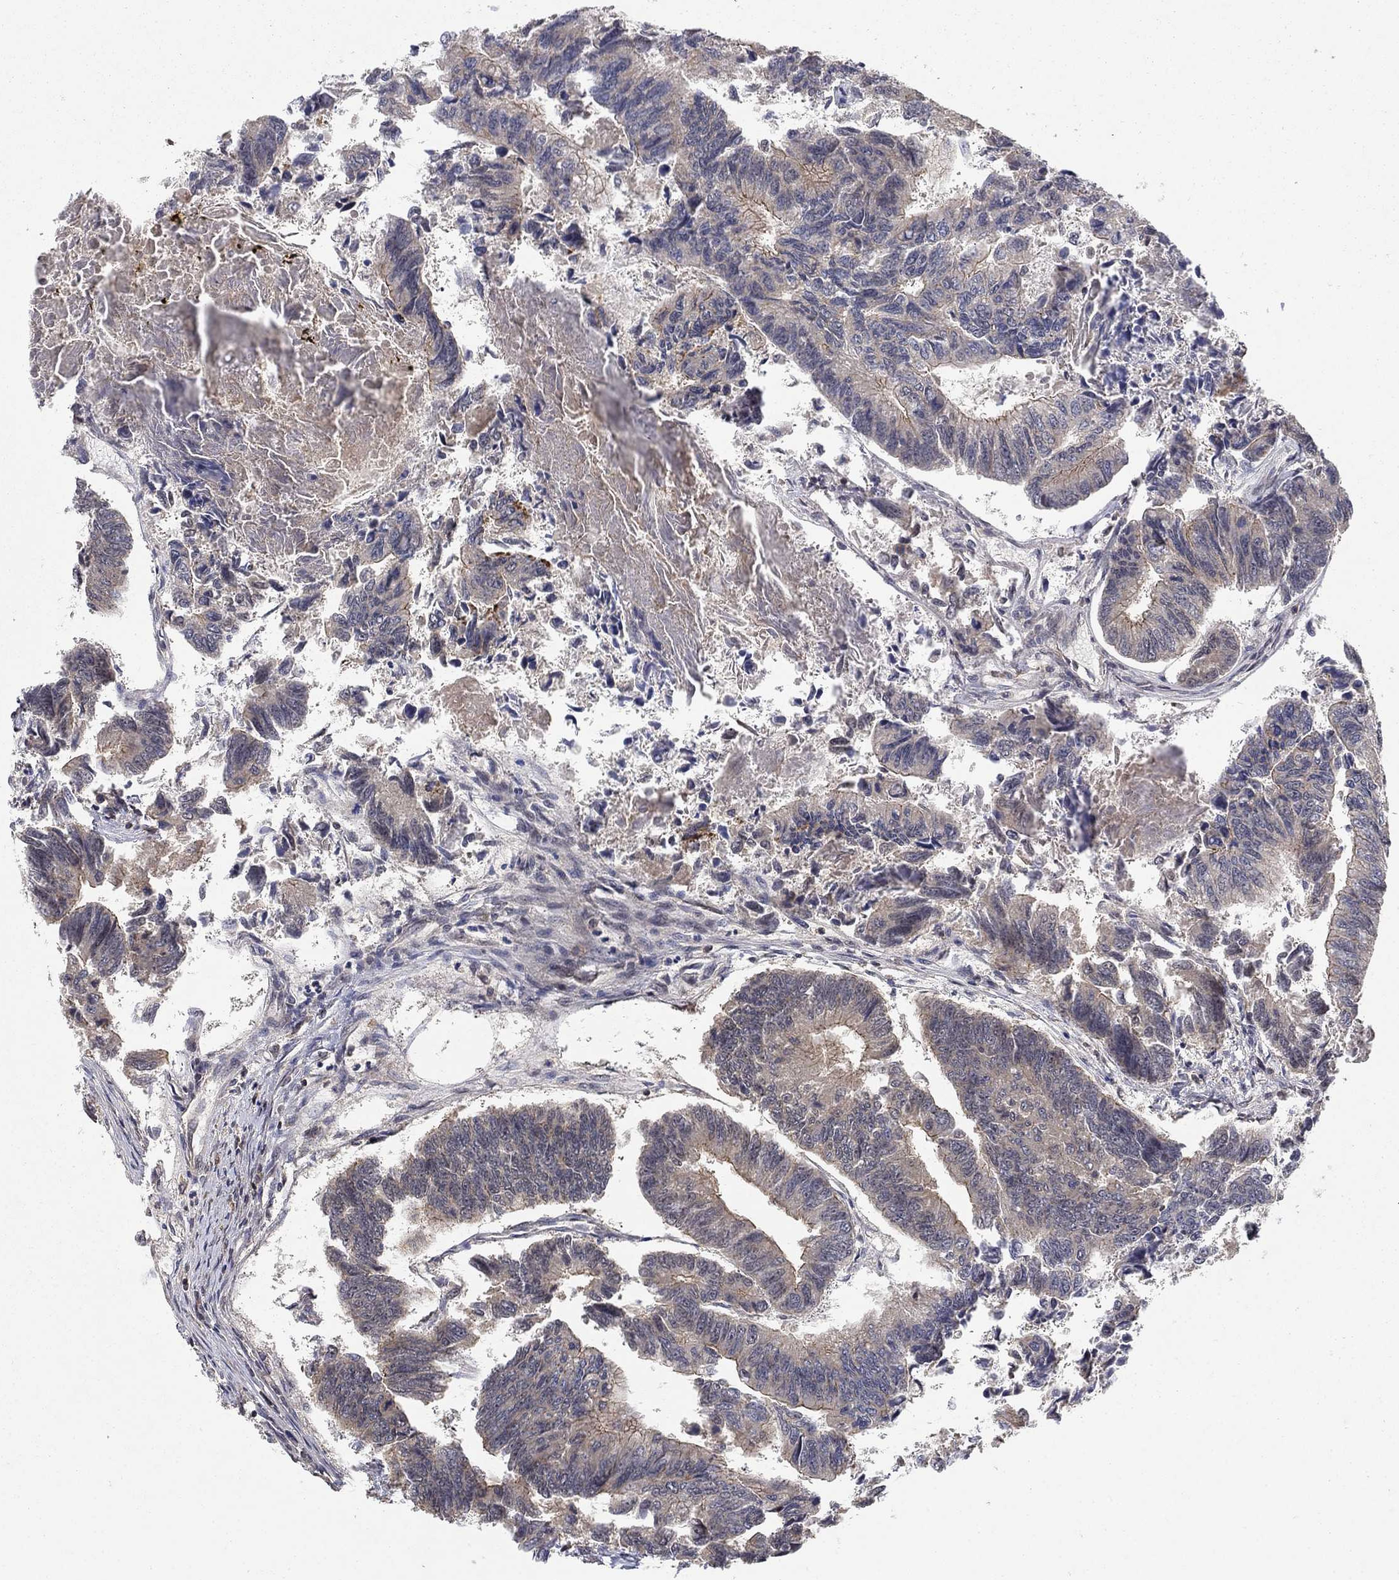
{"staining": {"intensity": "moderate", "quantity": "<25%", "location": "cytoplasmic/membranous"}, "tissue": "colorectal cancer", "cell_type": "Tumor cells", "image_type": "cancer", "snomed": [{"axis": "morphology", "description": "Adenocarcinoma, NOS"}, {"axis": "topography", "description": "Colon"}], "caption": "Colorectal cancer (adenocarcinoma) was stained to show a protein in brown. There is low levels of moderate cytoplasmic/membranous expression in about <25% of tumor cells.", "gene": "CCDC66", "patient": {"sex": "female", "age": 65}}